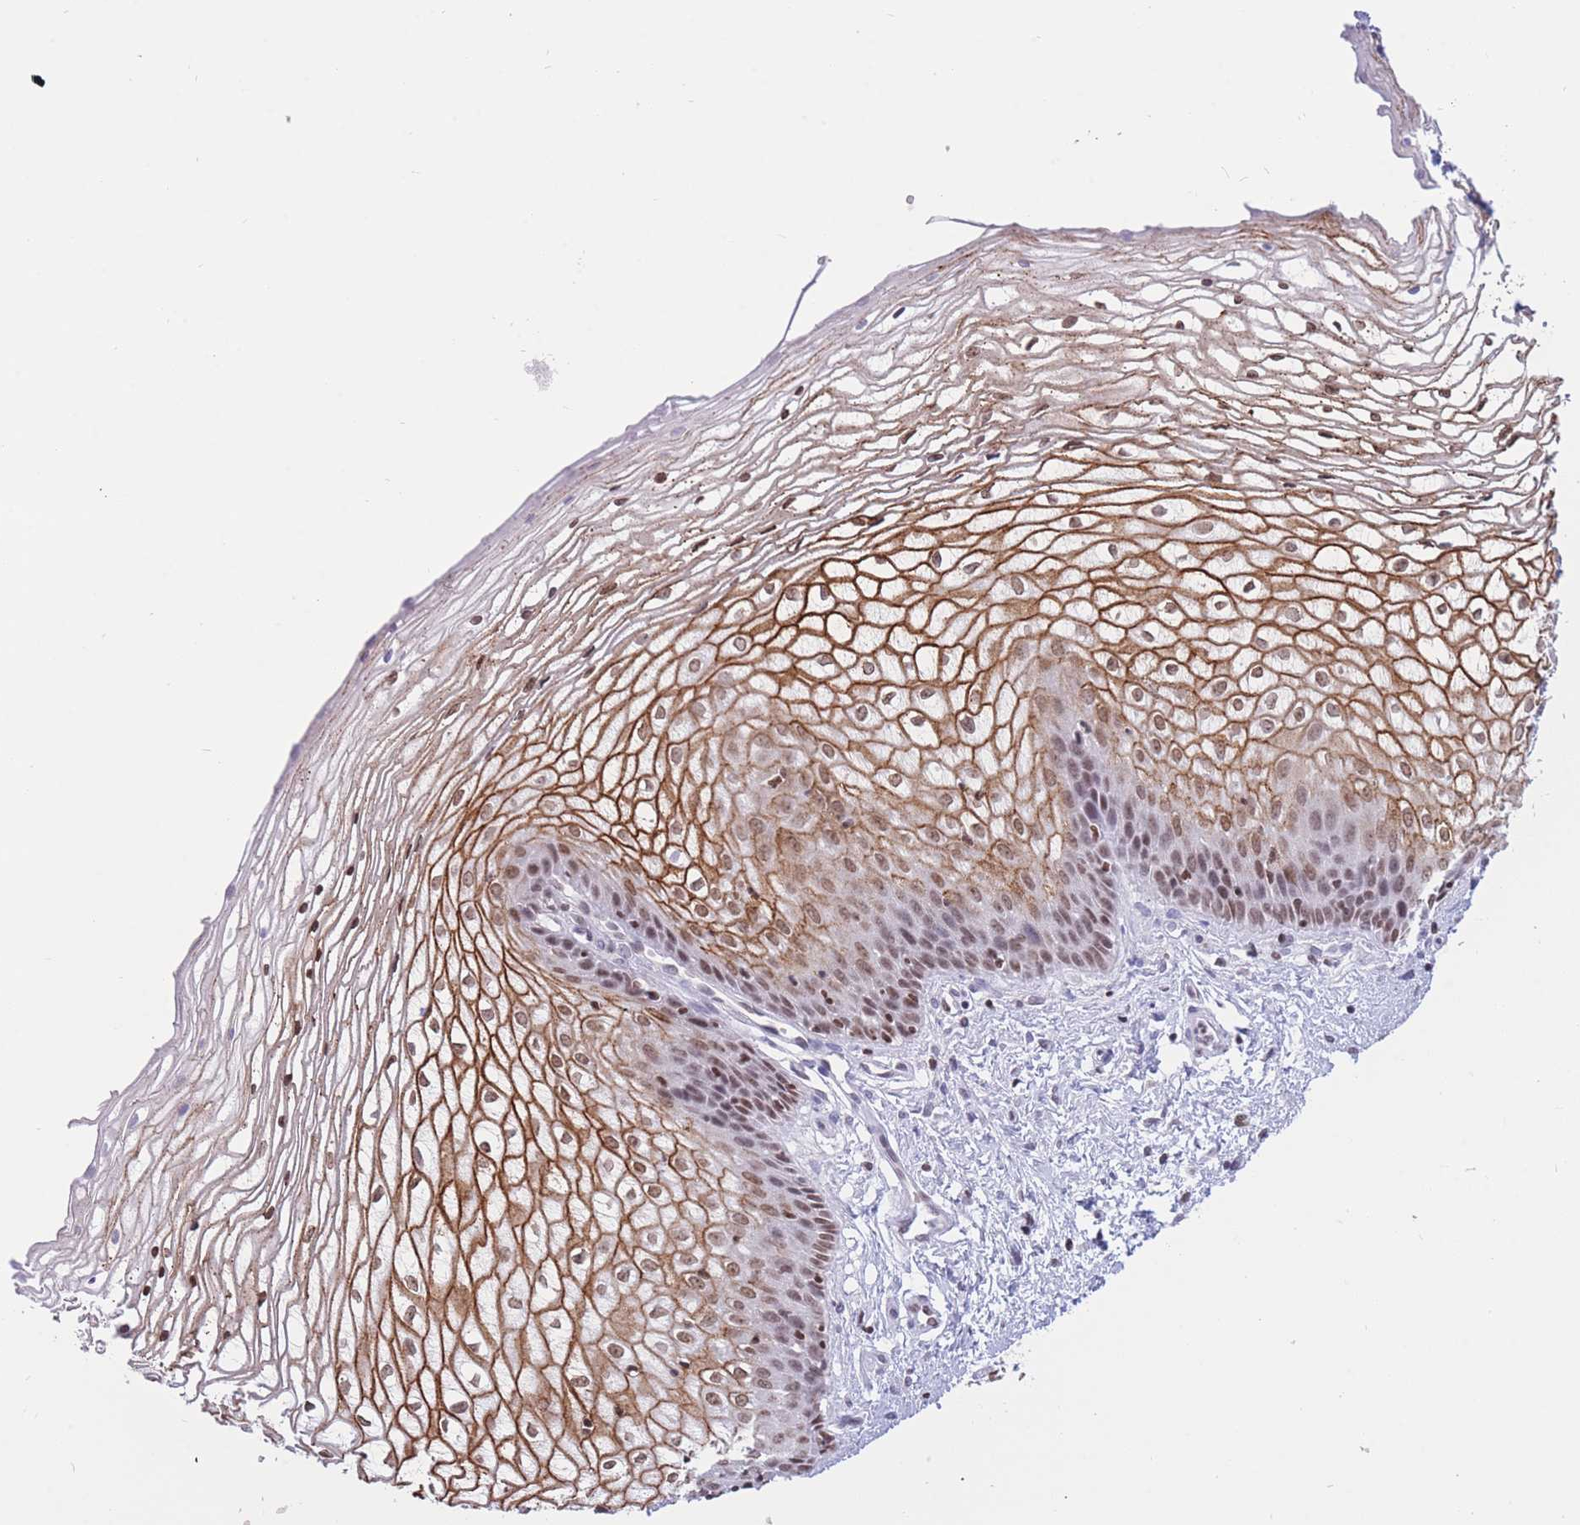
{"staining": {"intensity": "moderate", "quantity": ">75%", "location": "cytoplasmic/membranous,nuclear"}, "tissue": "vagina", "cell_type": "Squamous epithelial cells", "image_type": "normal", "snomed": [{"axis": "morphology", "description": "Normal tissue, NOS"}, {"axis": "topography", "description": "Vagina"}], "caption": "Immunohistochemical staining of normal human vagina reveals >75% levels of moderate cytoplasmic/membranous,nuclear protein staining in about >75% of squamous epithelial cells. (Stains: DAB in brown, nuclei in blue, Microscopy: brightfield microscopy at high magnification).", "gene": "HMGN1", "patient": {"sex": "female", "age": 34}}